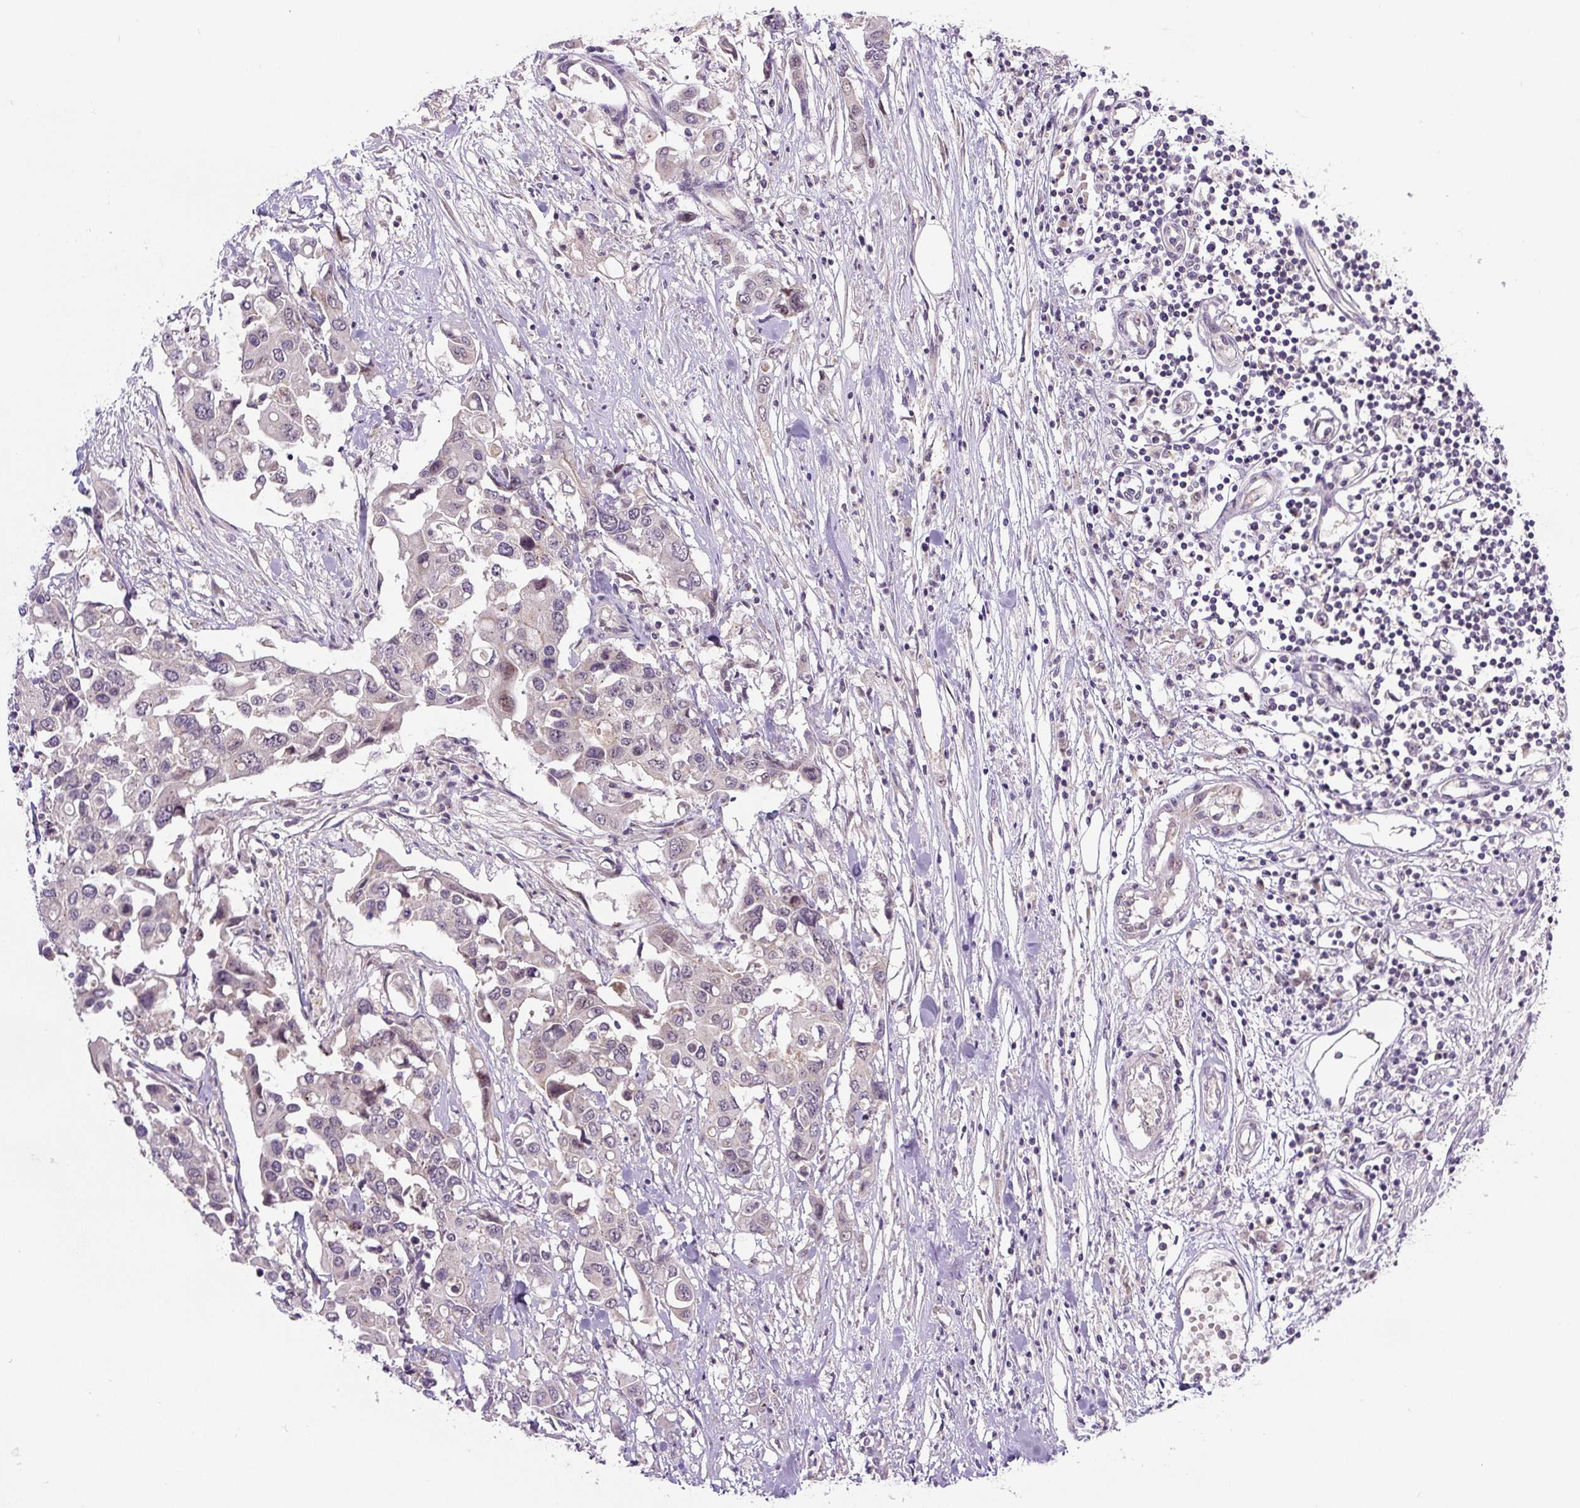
{"staining": {"intensity": "negative", "quantity": "none", "location": "none"}, "tissue": "colorectal cancer", "cell_type": "Tumor cells", "image_type": "cancer", "snomed": [{"axis": "morphology", "description": "Adenocarcinoma, NOS"}, {"axis": "topography", "description": "Colon"}], "caption": "The micrograph shows no significant staining in tumor cells of colorectal cancer (adenocarcinoma).", "gene": "PCM1", "patient": {"sex": "male", "age": 77}}